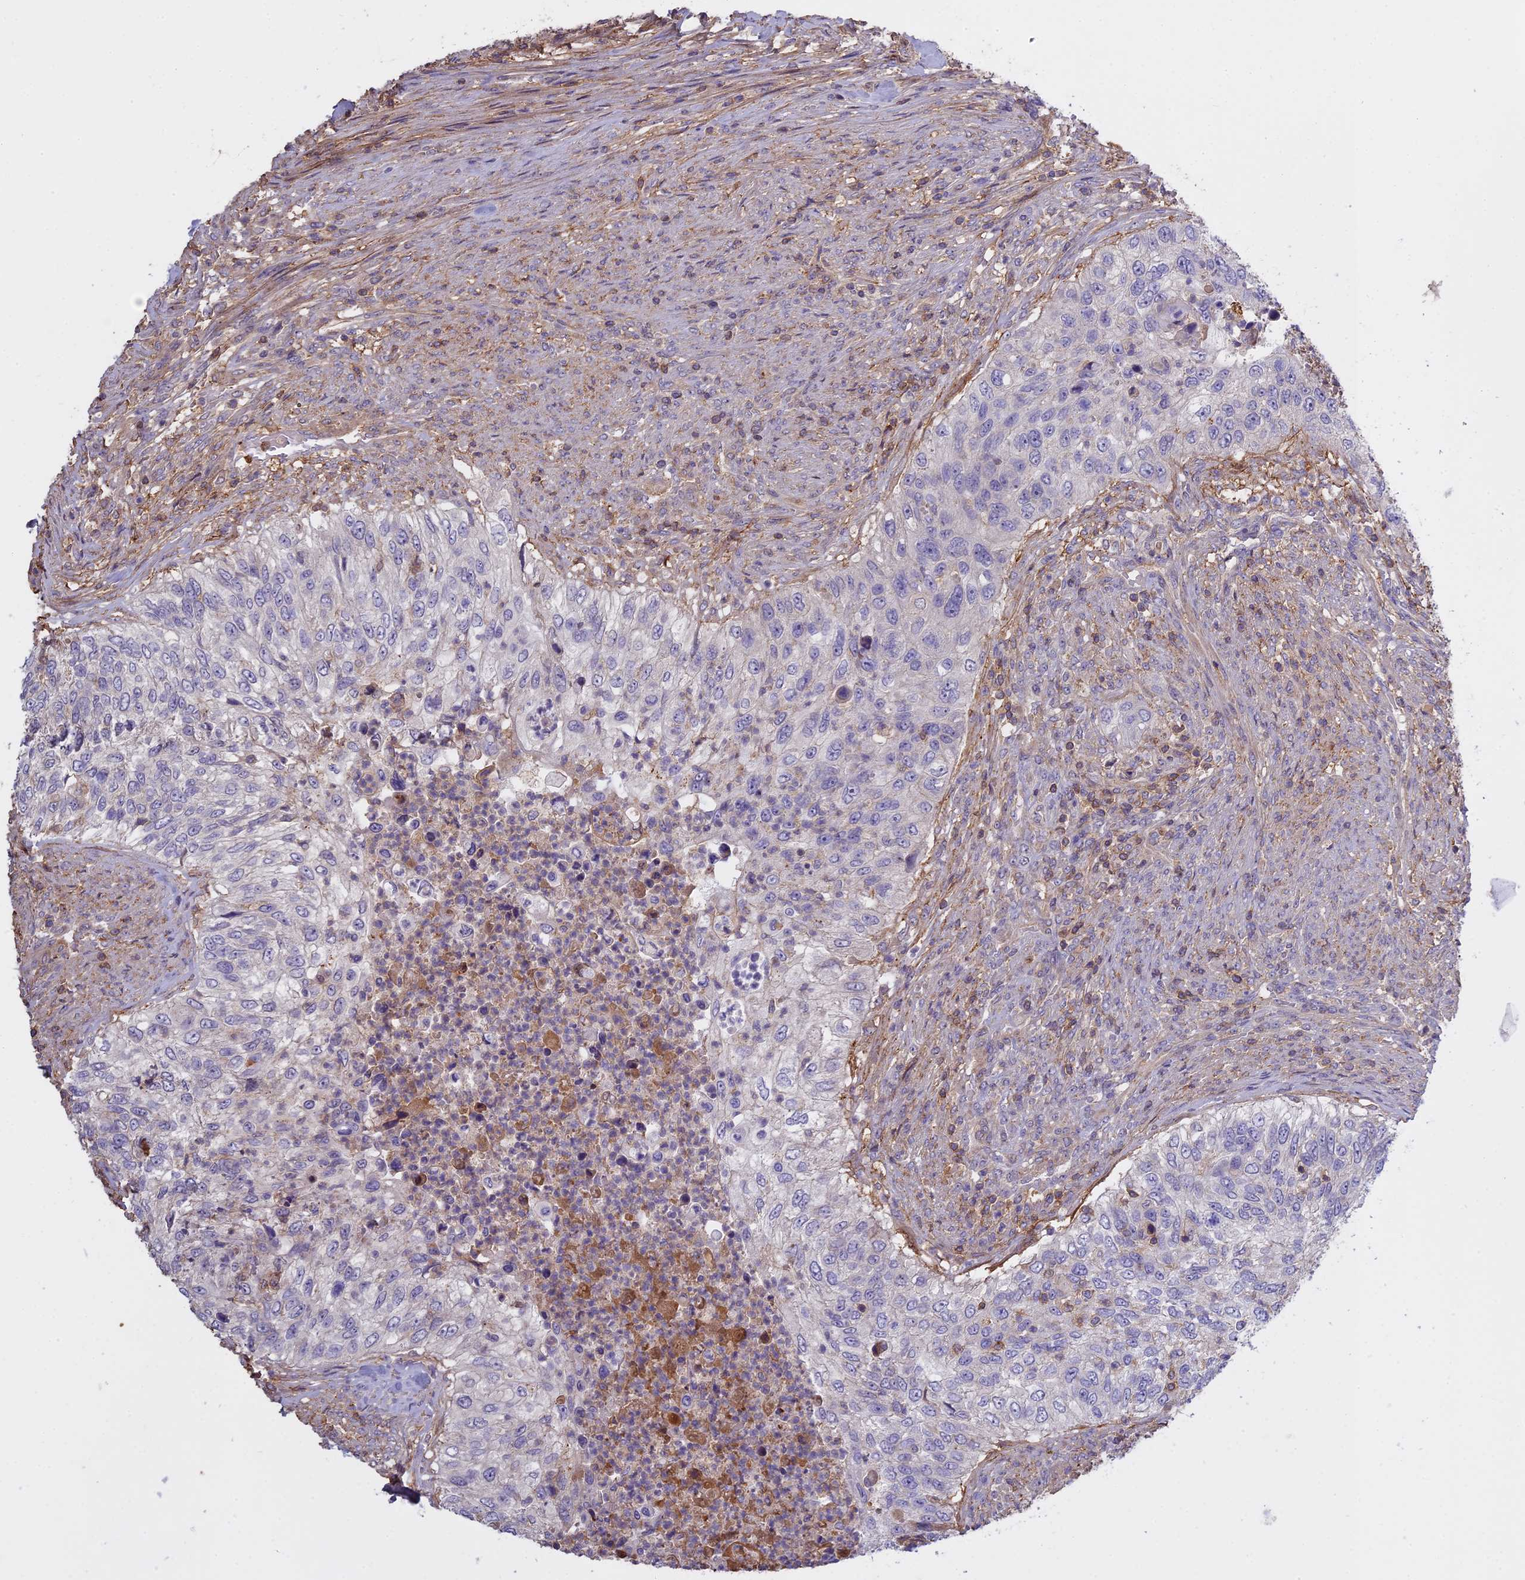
{"staining": {"intensity": "negative", "quantity": "none", "location": "none"}, "tissue": "urothelial cancer", "cell_type": "Tumor cells", "image_type": "cancer", "snomed": [{"axis": "morphology", "description": "Urothelial carcinoma, High grade"}, {"axis": "topography", "description": "Urinary bladder"}], "caption": "Protein analysis of high-grade urothelial carcinoma shows no significant expression in tumor cells. Brightfield microscopy of immunohistochemistry (IHC) stained with DAB (3,3'-diaminobenzidine) (brown) and hematoxylin (blue), captured at high magnification.", "gene": "CFAP119", "patient": {"sex": "female", "age": 60}}